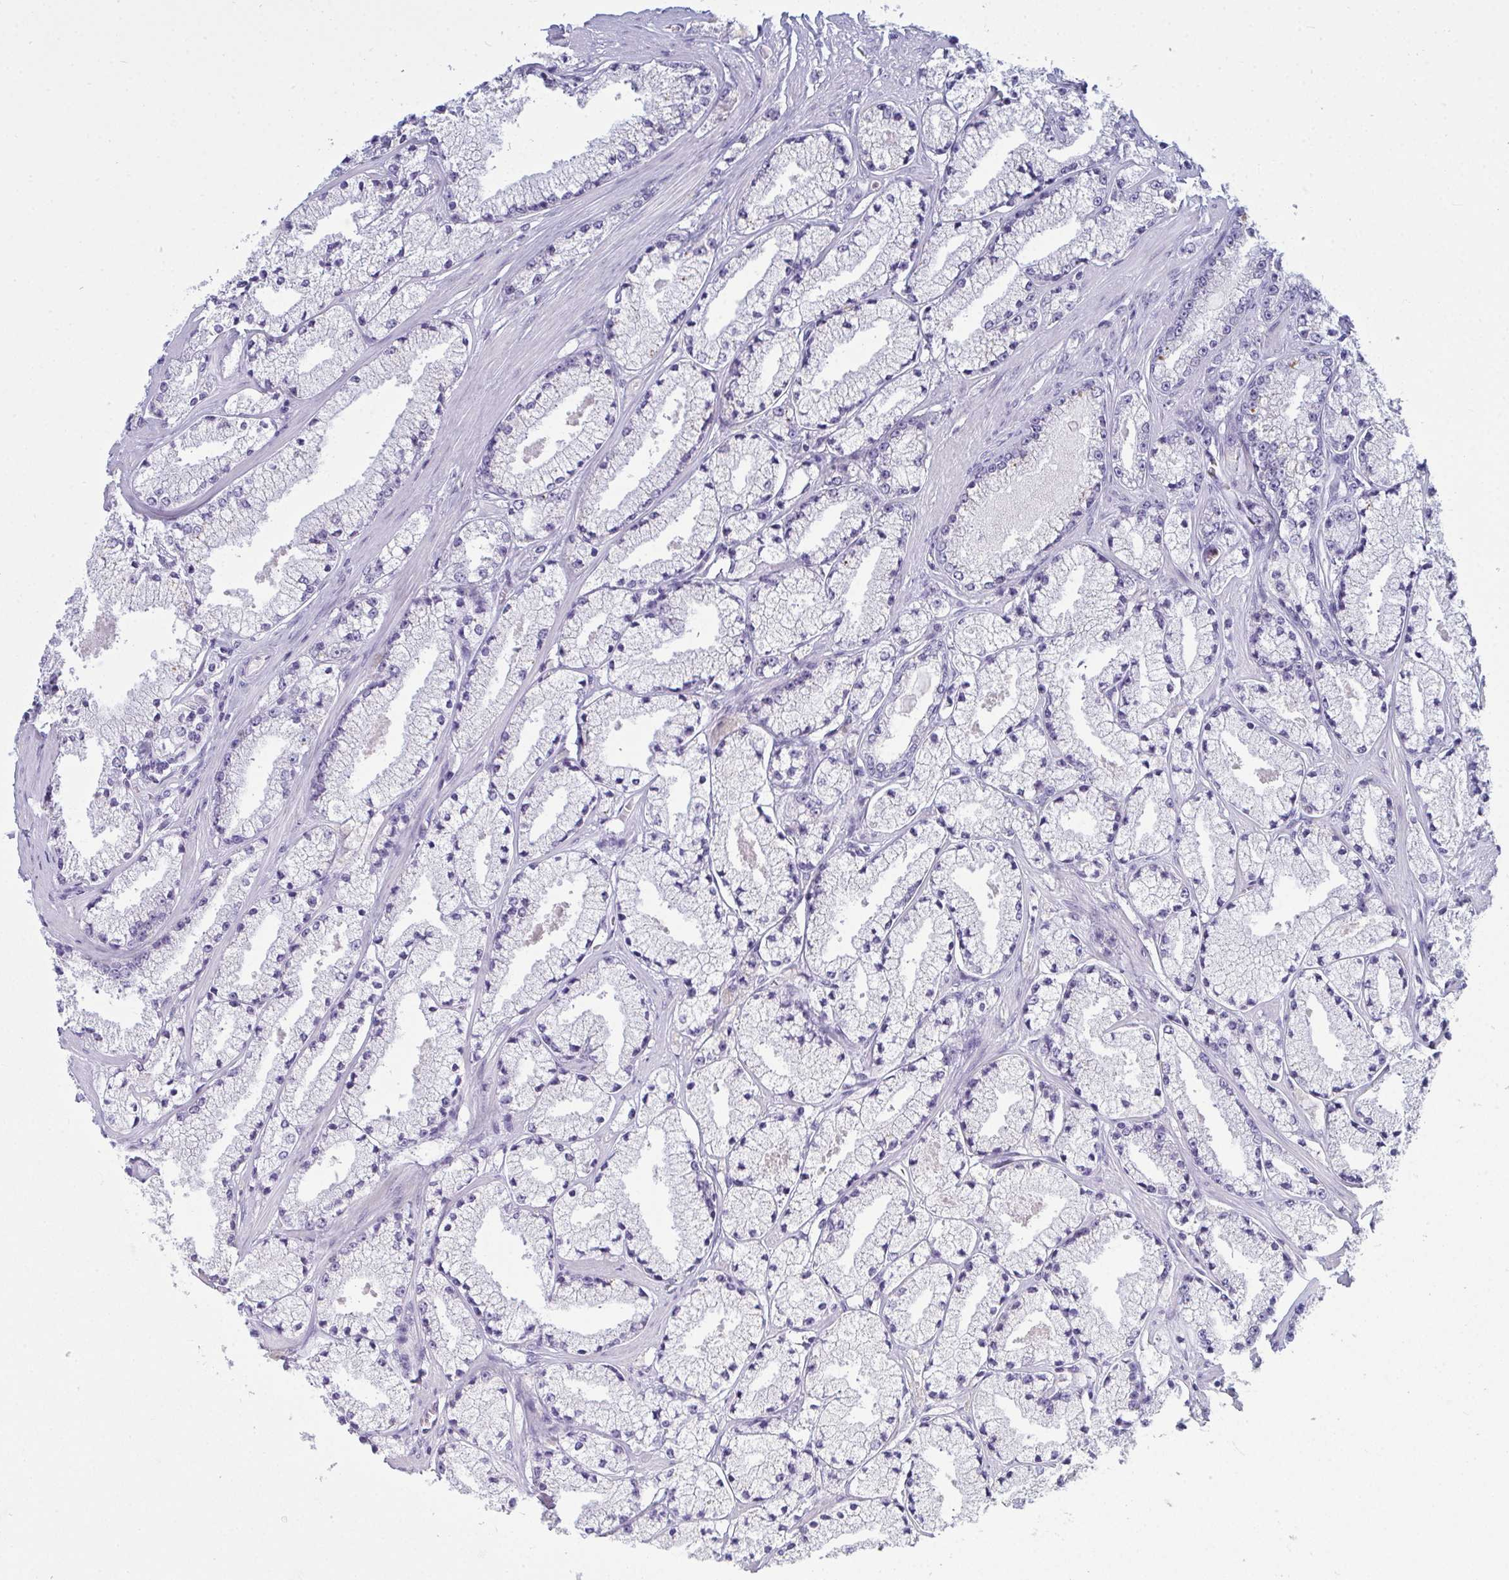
{"staining": {"intensity": "negative", "quantity": "none", "location": "none"}, "tissue": "prostate cancer", "cell_type": "Tumor cells", "image_type": "cancer", "snomed": [{"axis": "morphology", "description": "Adenocarcinoma, High grade"}, {"axis": "topography", "description": "Prostate"}], "caption": "Immunohistochemistry micrograph of high-grade adenocarcinoma (prostate) stained for a protein (brown), which demonstrates no staining in tumor cells.", "gene": "SERPINB10", "patient": {"sex": "male", "age": 63}}